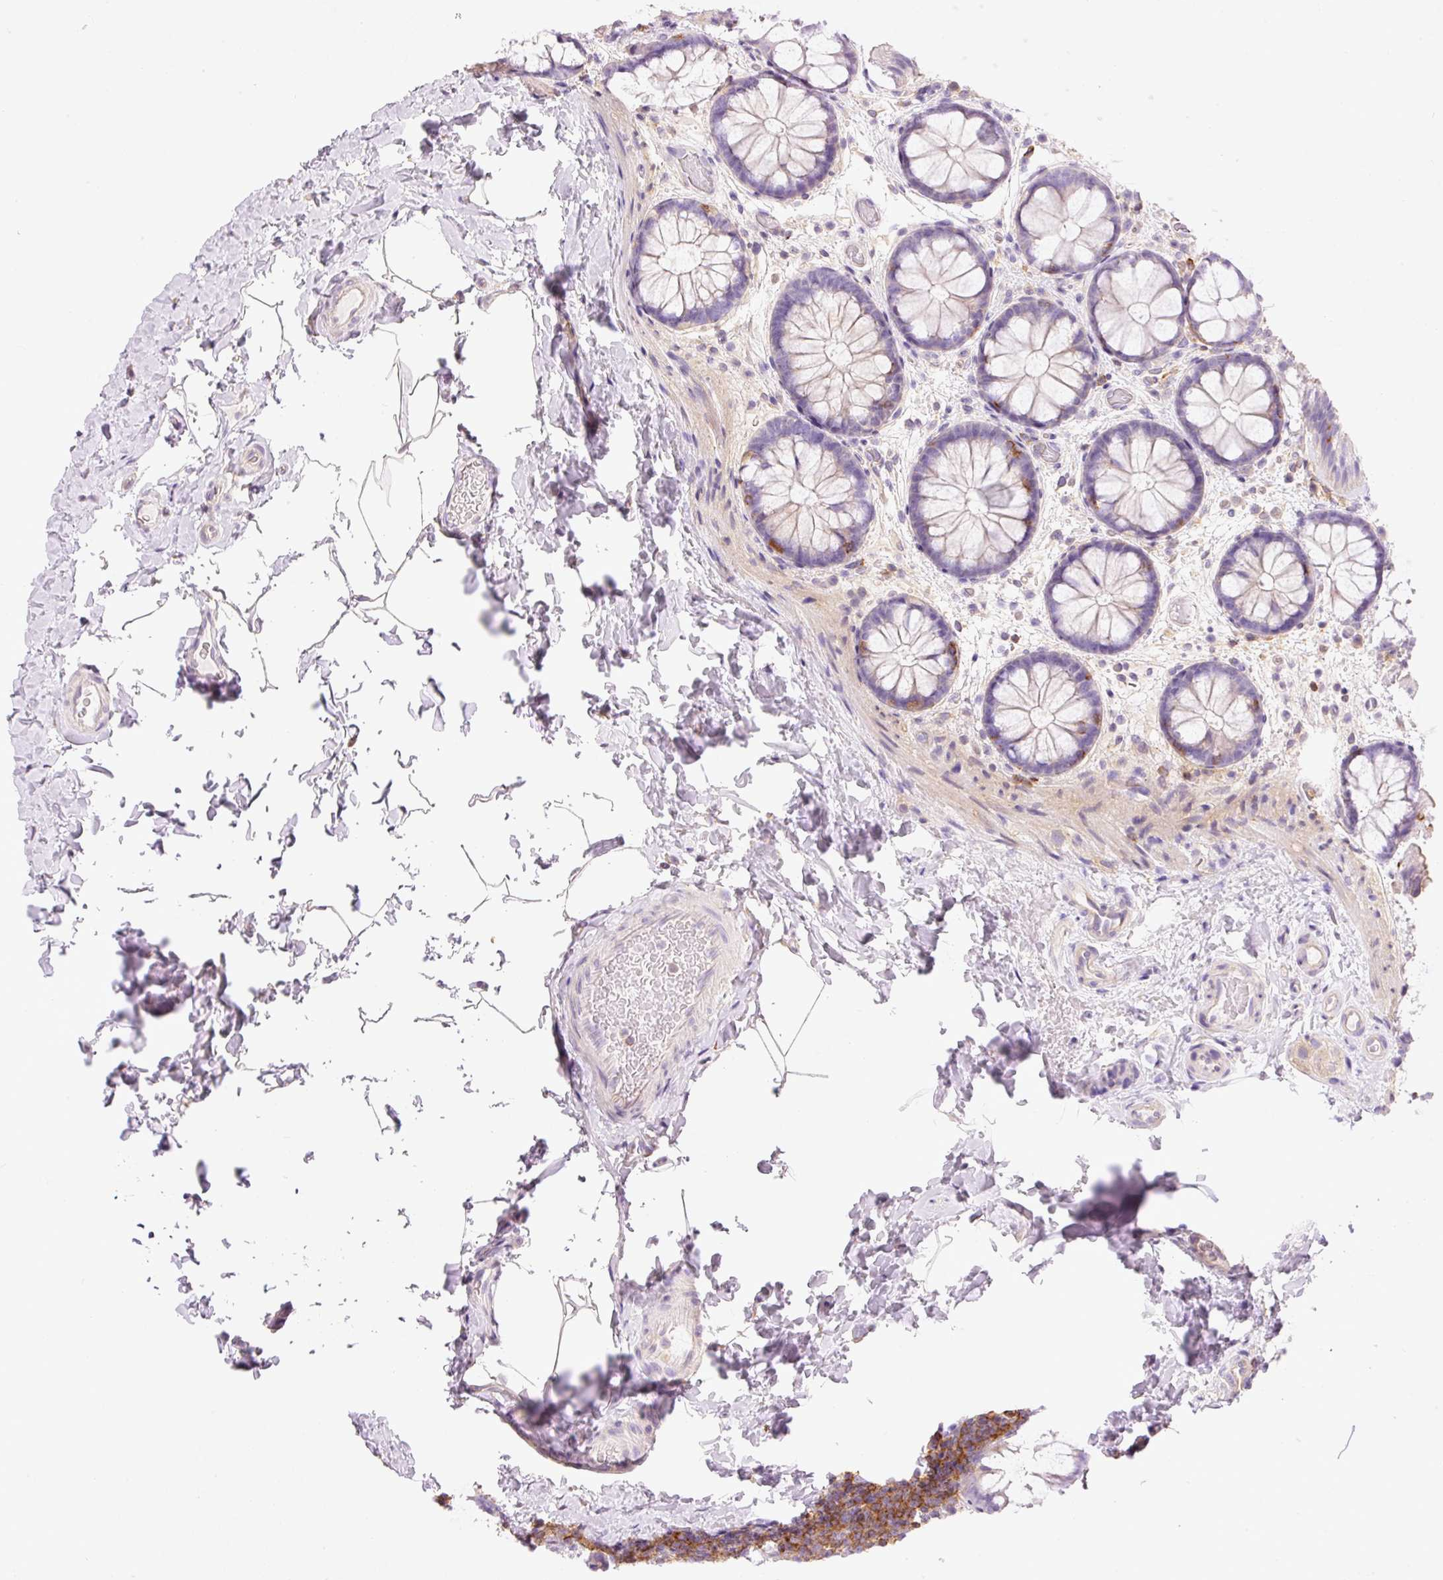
{"staining": {"intensity": "weak", "quantity": "25%-75%", "location": "cytoplasmic/membranous"}, "tissue": "colon", "cell_type": "Endothelial cells", "image_type": "normal", "snomed": [{"axis": "morphology", "description": "Normal tissue, NOS"}, {"axis": "topography", "description": "Colon"}], "caption": "Immunohistochemical staining of unremarkable colon reveals 25%-75% levels of weak cytoplasmic/membranous protein expression in approximately 25%-75% of endothelial cells.", "gene": "DOK6", "patient": {"sex": "male", "age": 46}}